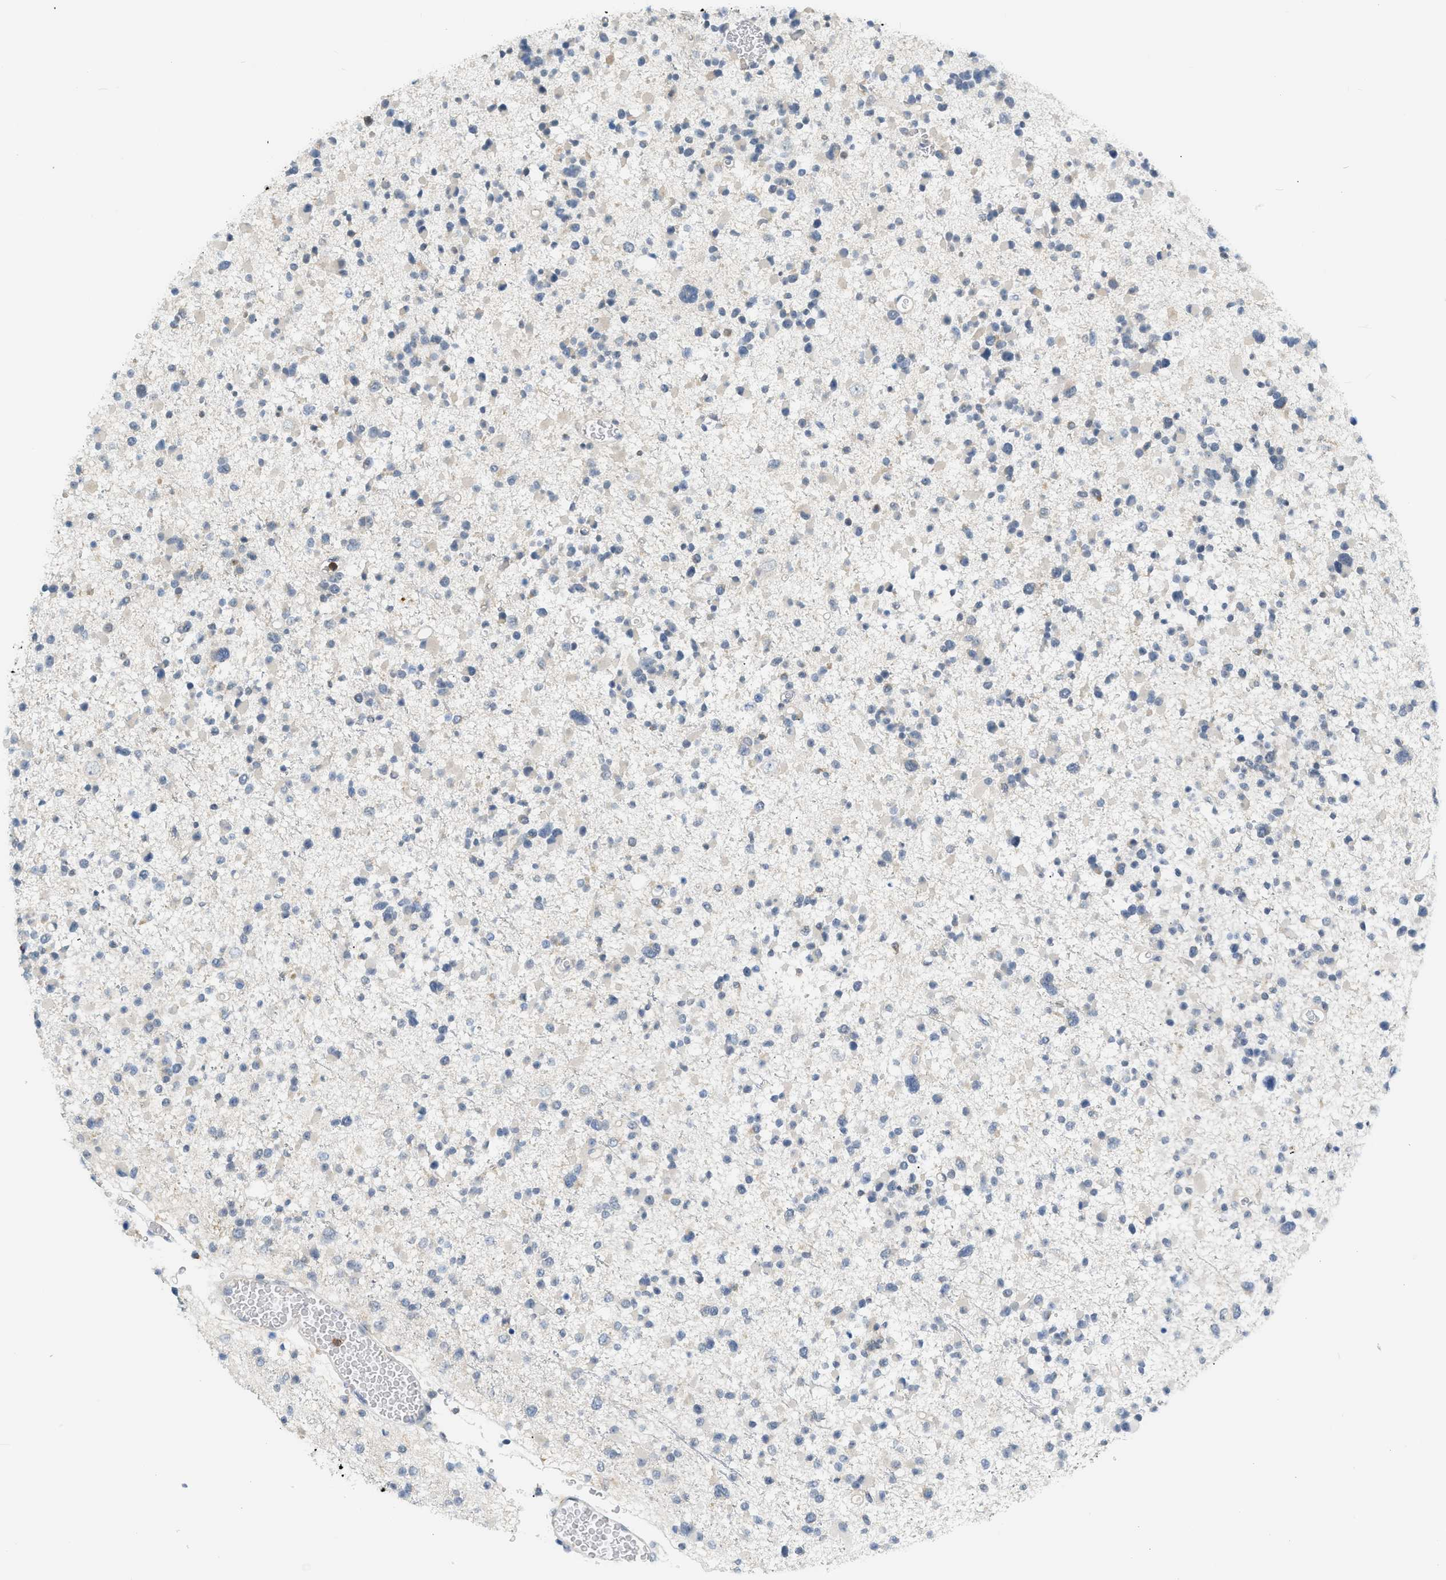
{"staining": {"intensity": "negative", "quantity": "none", "location": "none"}, "tissue": "glioma", "cell_type": "Tumor cells", "image_type": "cancer", "snomed": [{"axis": "morphology", "description": "Glioma, malignant, Low grade"}, {"axis": "topography", "description": "Brain"}], "caption": "A high-resolution photomicrograph shows IHC staining of low-grade glioma (malignant), which demonstrates no significant staining in tumor cells. The staining was performed using DAB (3,3'-diaminobenzidine) to visualize the protein expression in brown, while the nuclei were stained in blue with hematoxylin (Magnification: 20x).", "gene": "ZNF408", "patient": {"sex": "female", "age": 22}}